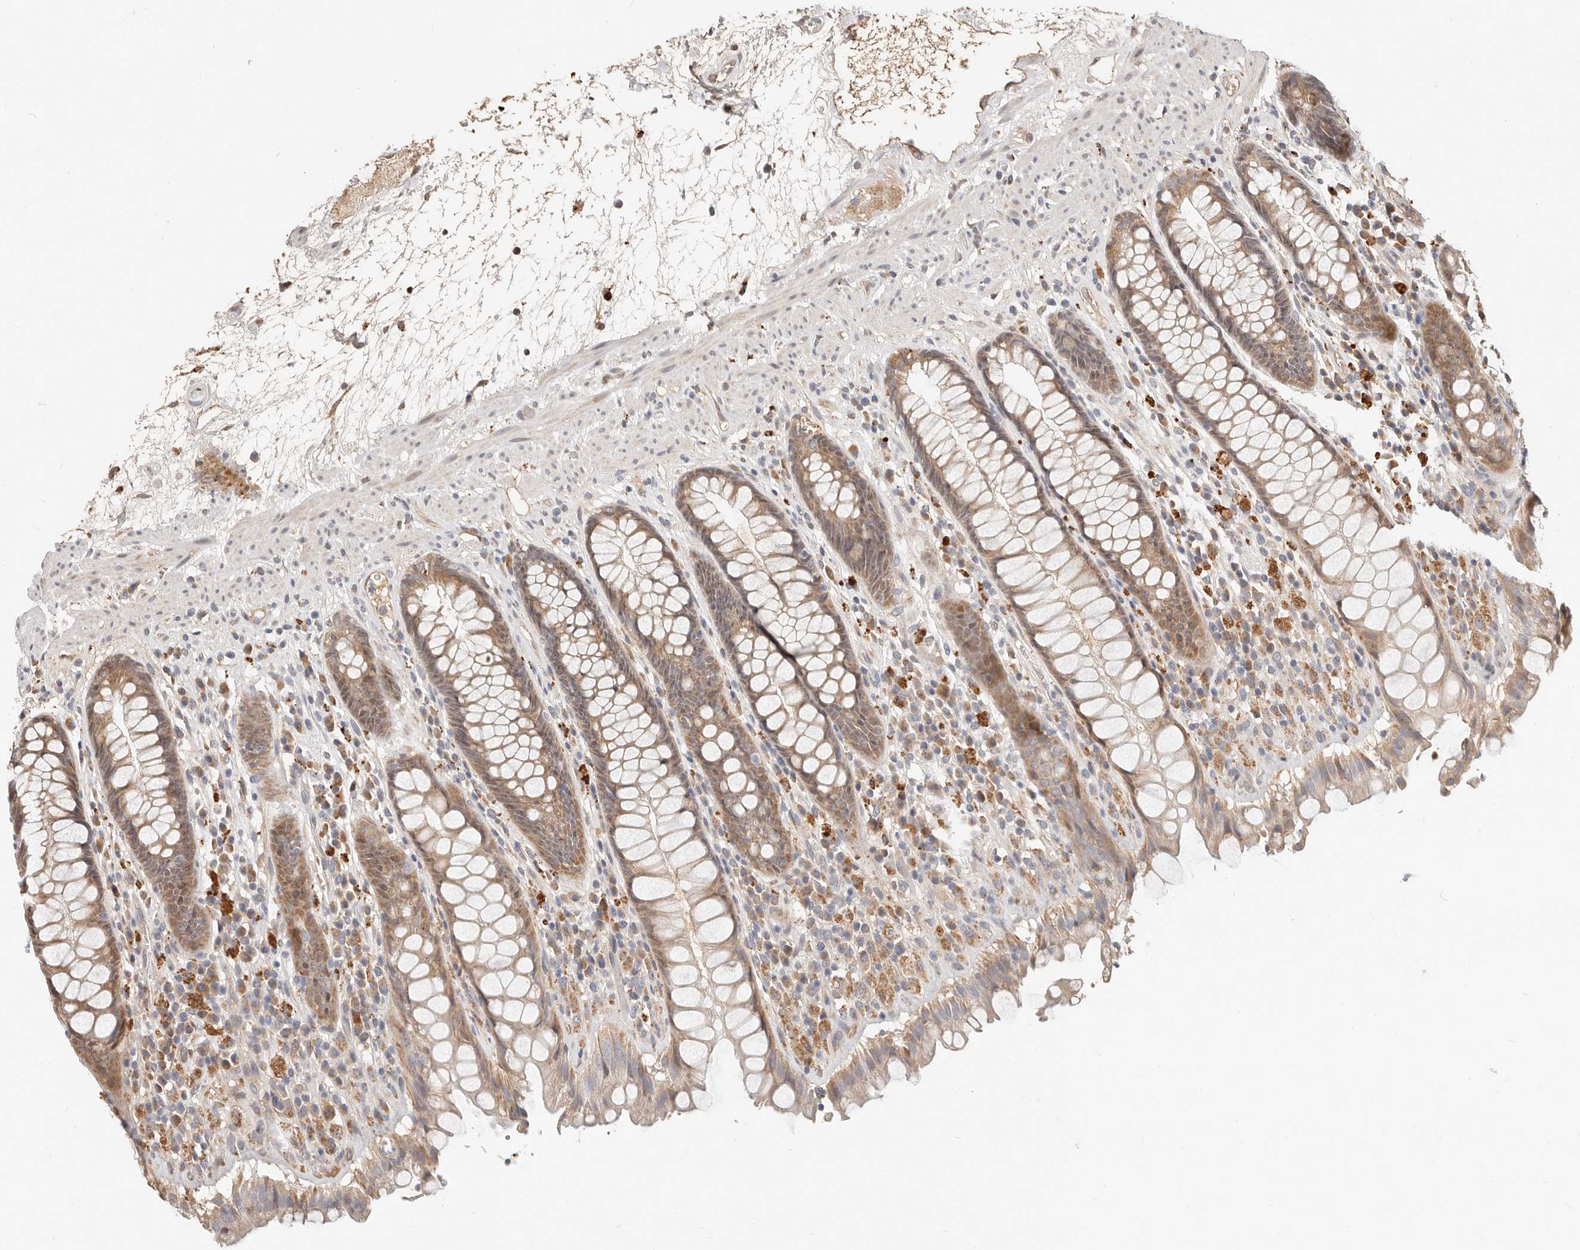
{"staining": {"intensity": "moderate", "quantity": ">75%", "location": "cytoplasmic/membranous"}, "tissue": "rectum", "cell_type": "Glandular cells", "image_type": "normal", "snomed": [{"axis": "morphology", "description": "Normal tissue, NOS"}, {"axis": "topography", "description": "Rectum"}], "caption": "Immunohistochemistry histopathology image of normal rectum: rectum stained using immunohistochemistry demonstrates medium levels of moderate protein expression localized specifically in the cytoplasmic/membranous of glandular cells, appearing as a cytoplasmic/membranous brown color.", "gene": "ZRANB1", "patient": {"sex": "male", "age": 64}}